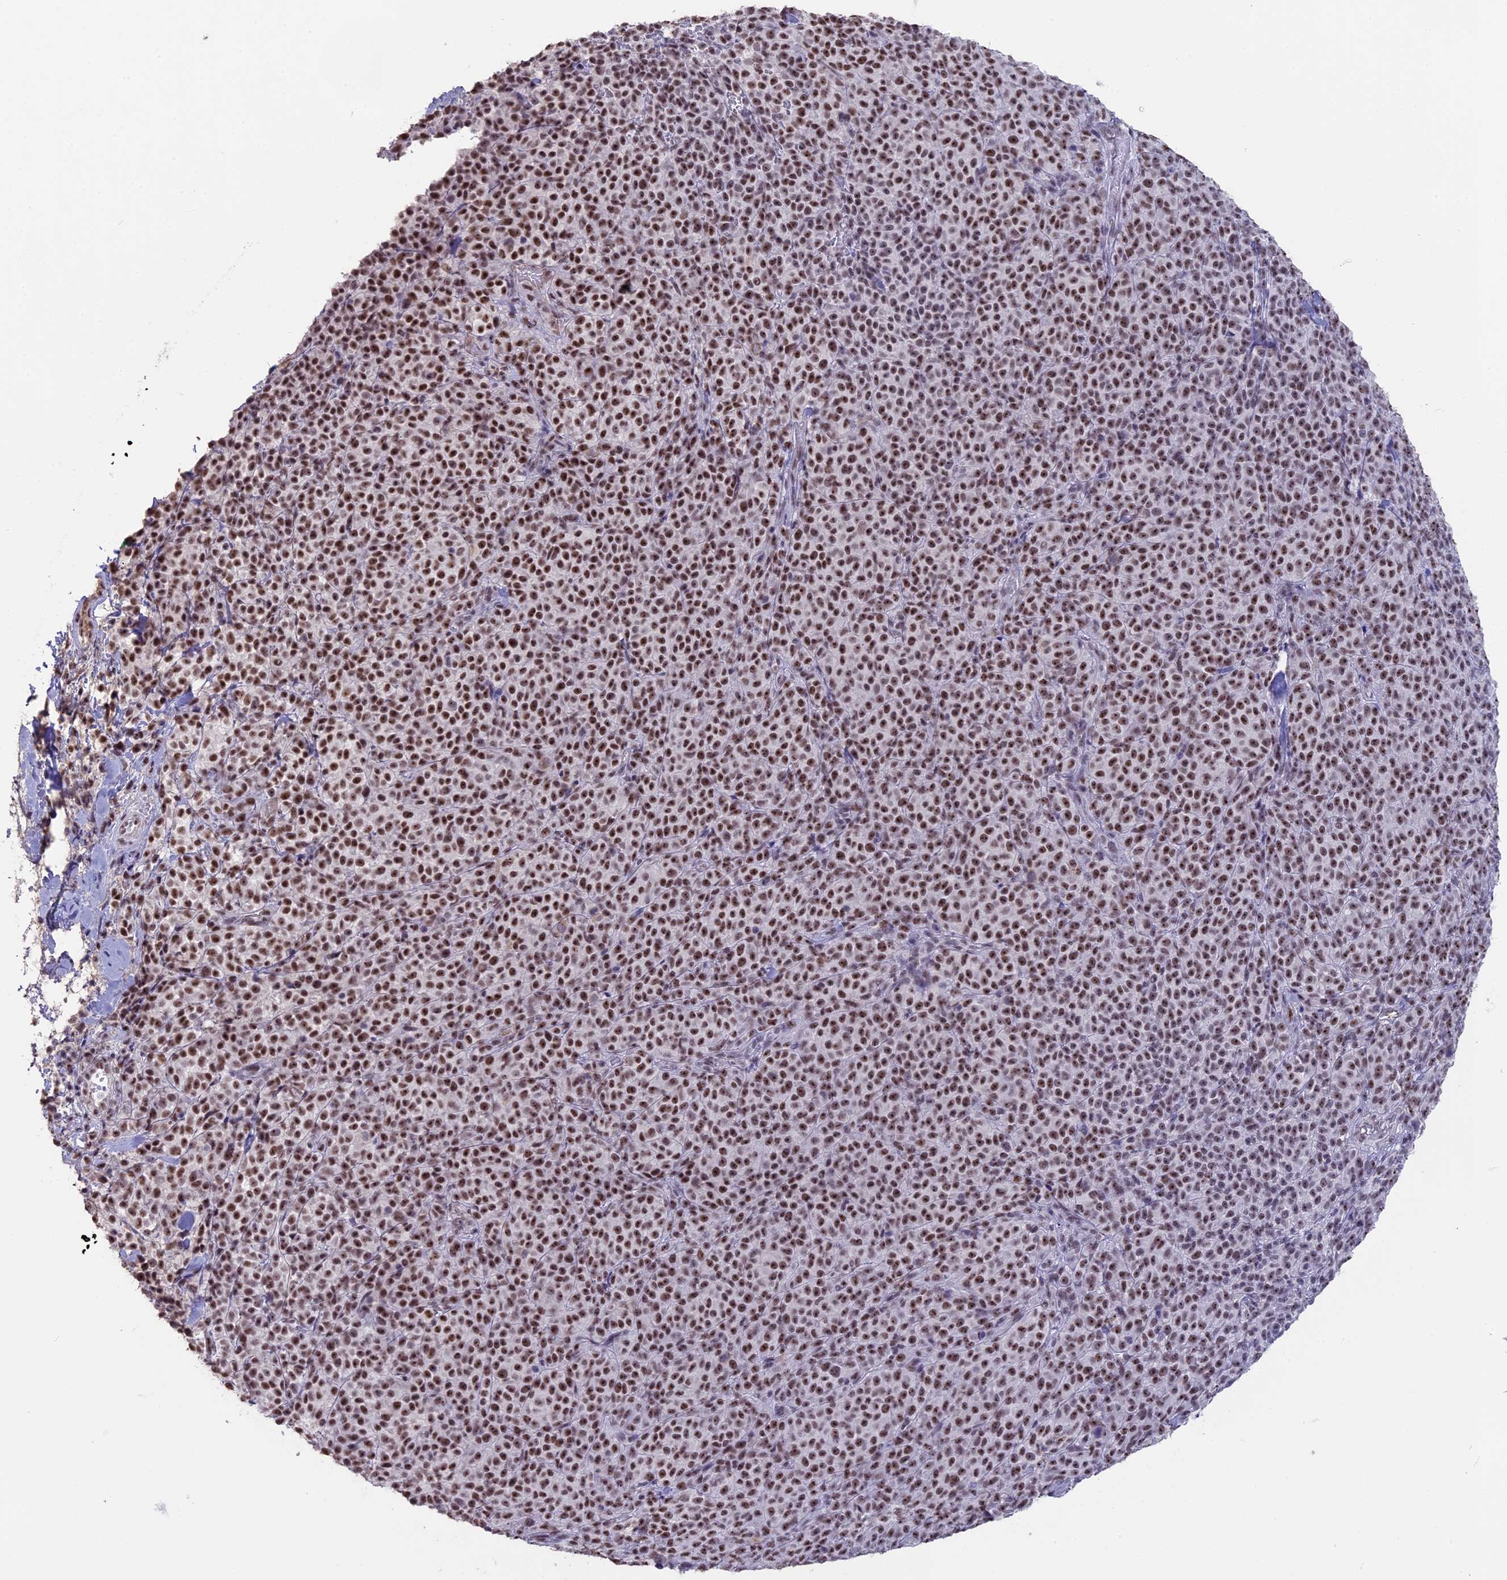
{"staining": {"intensity": "strong", "quantity": ">75%", "location": "nuclear"}, "tissue": "melanoma", "cell_type": "Tumor cells", "image_type": "cancer", "snomed": [{"axis": "morphology", "description": "Normal tissue, NOS"}, {"axis": "morphology", "description": "Malignant melanoma, NOS"}, {"axis": "topography", "description": "Skin"}], "caption": "A high amount of strong nuclear positivity is present in about >75% of tumor cells in melanoma tissue.", "gene": "SETD2", "patient": {"sex": "female", "age": 34}}